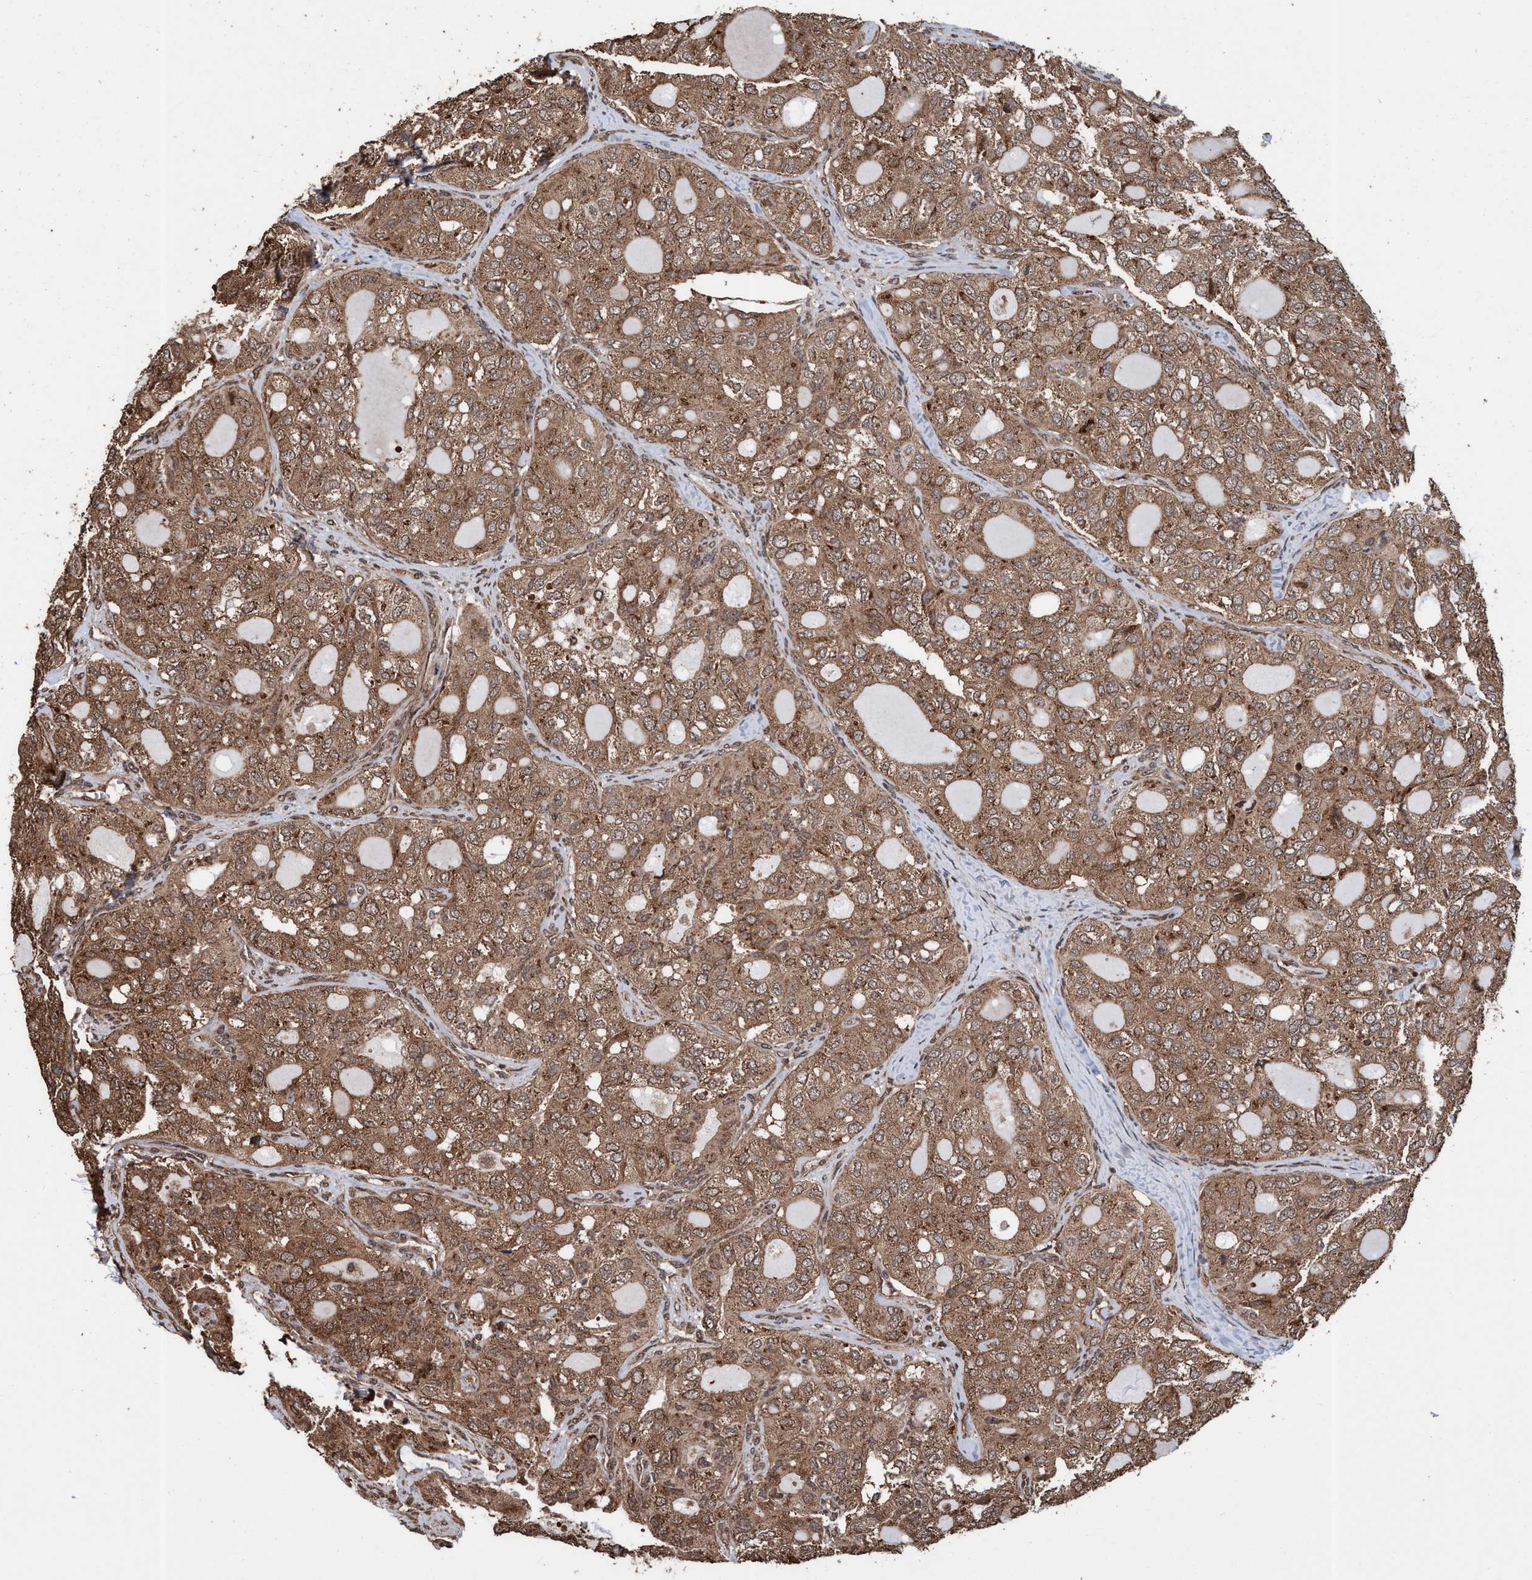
{"staining": {"intensity": "moderate", "quantity": ">75%", "location": "cytoplasmic/membranous"}, "tissue": "thyroid cancer", "cell_type": "Tumor cells", "image_type": "cancer", "snomed": [{"axis": "morphology", "description": "Follicular adenoma carcinoma, NOS"}, {"axis": "topography", "description": "Thyroid gland"}], "caption": "Immunohistochemistry of thyroid cancer (follicular adenoma carcinoma) shows medium levels of moderate cytoplasmic/membranous staining in about >75% of tumor cells. Immunohistochemistry (ihc) stains the protein of interest in brown and the nuclei are stained blue.", "gene": "TRPC7", "patient": {"sex": "male", "age": 75}}